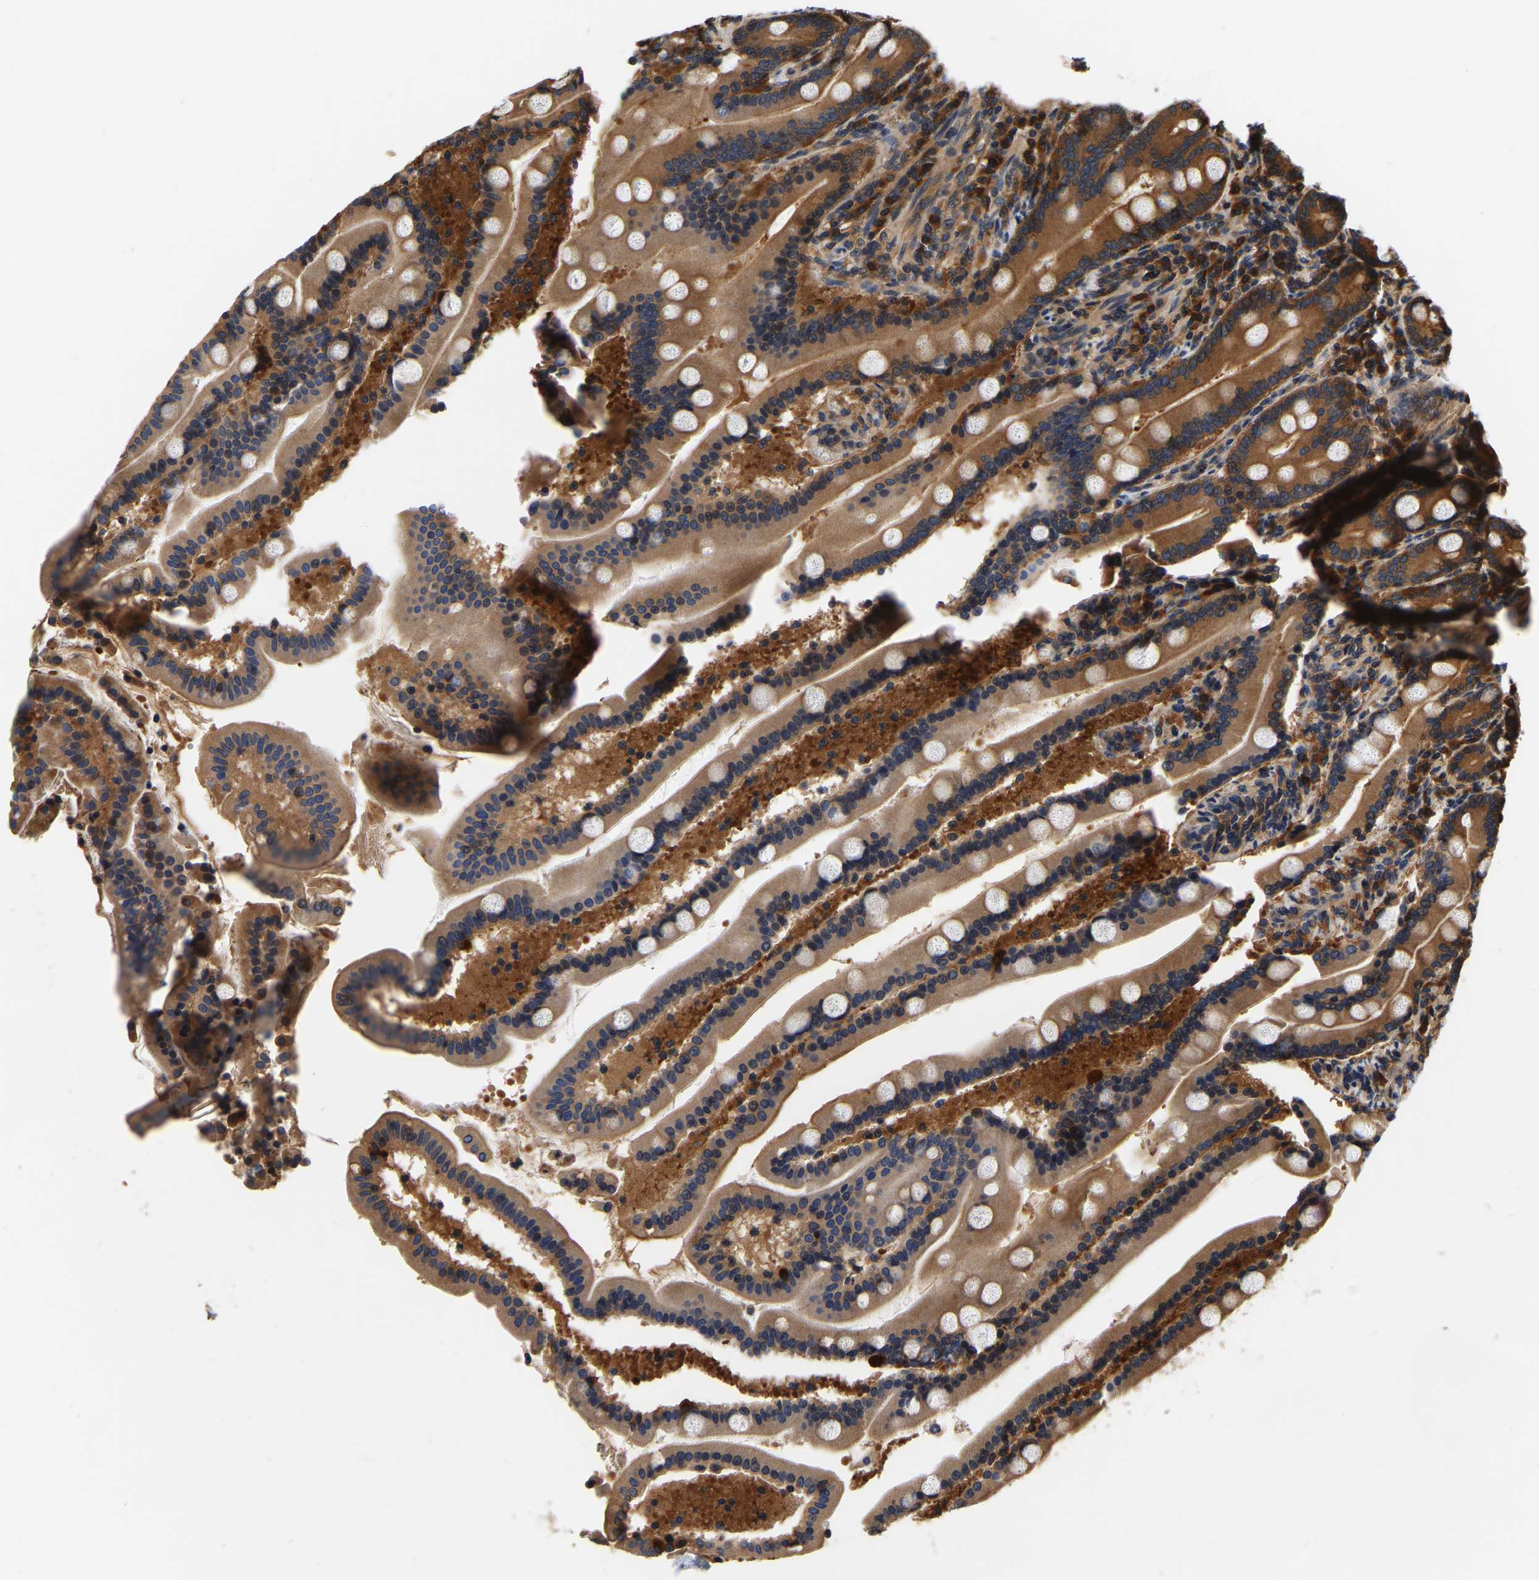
{"staining": {"intensity": "strong", "quantity": ">75%", "location": "cytoplasmic/membranous"}, "tissue": "duodenum", "cell_type": "Glandular cells", "image_type": "normal", "snomed": [{"axis": "morphology", "description": "Normal tissue, NOS"}, {"axis": "topography", "description": "Duodenum"}], "caption": "Brown immunohistochemical staining in normal duodenum exhibits strong cytoplasmic/membranous expression in about >75% of glandular cells.", "gene": "GARS1", "patient": {"sex": "male", "age": 54}}